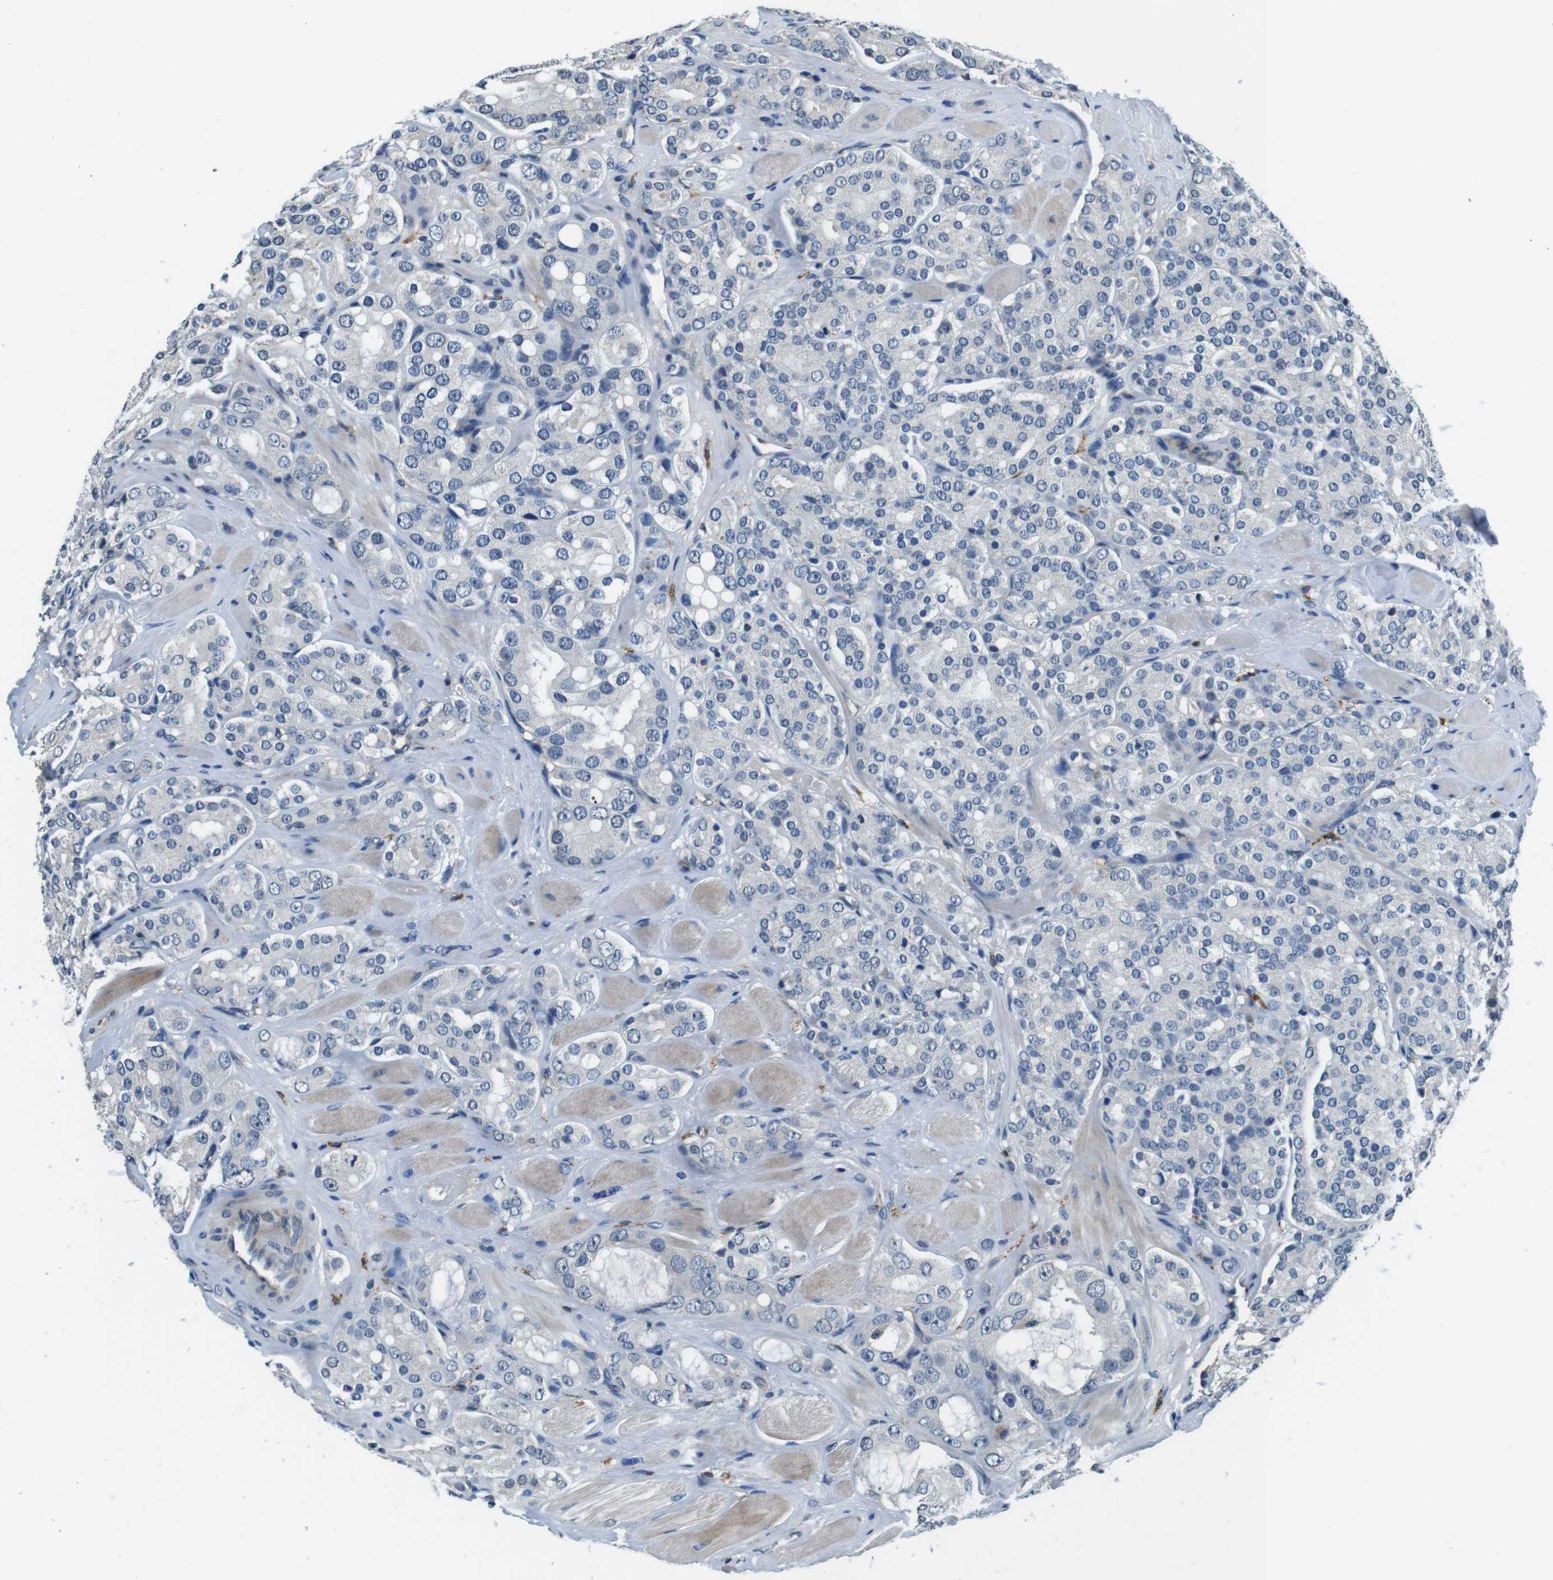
{"staining": {"intensity": "negative", "quantity": "none", "location": "none"}, "tissue": "prostate cancer", "cell_type": "Tumor cells", "image_type": "cancer", "snomed": [{"axis": "morphology", "description": "Adenocarcinoma, High grade"}, {"axis": "topography", "description": "Prostate"}], "caption": "IHC micrograph of neoplastic tissue: prostate adenocarcinoma (high-grade) stained with DAB (3,3'-diaminobenzidine) shows no significant protein positivity in tumor cells. The staining is performed using DAB brown chromogen with nuclei counter-stained in using hematoxylin.", "gene": "CD163L1", "patient": {"sex": "male", "age": 65}}